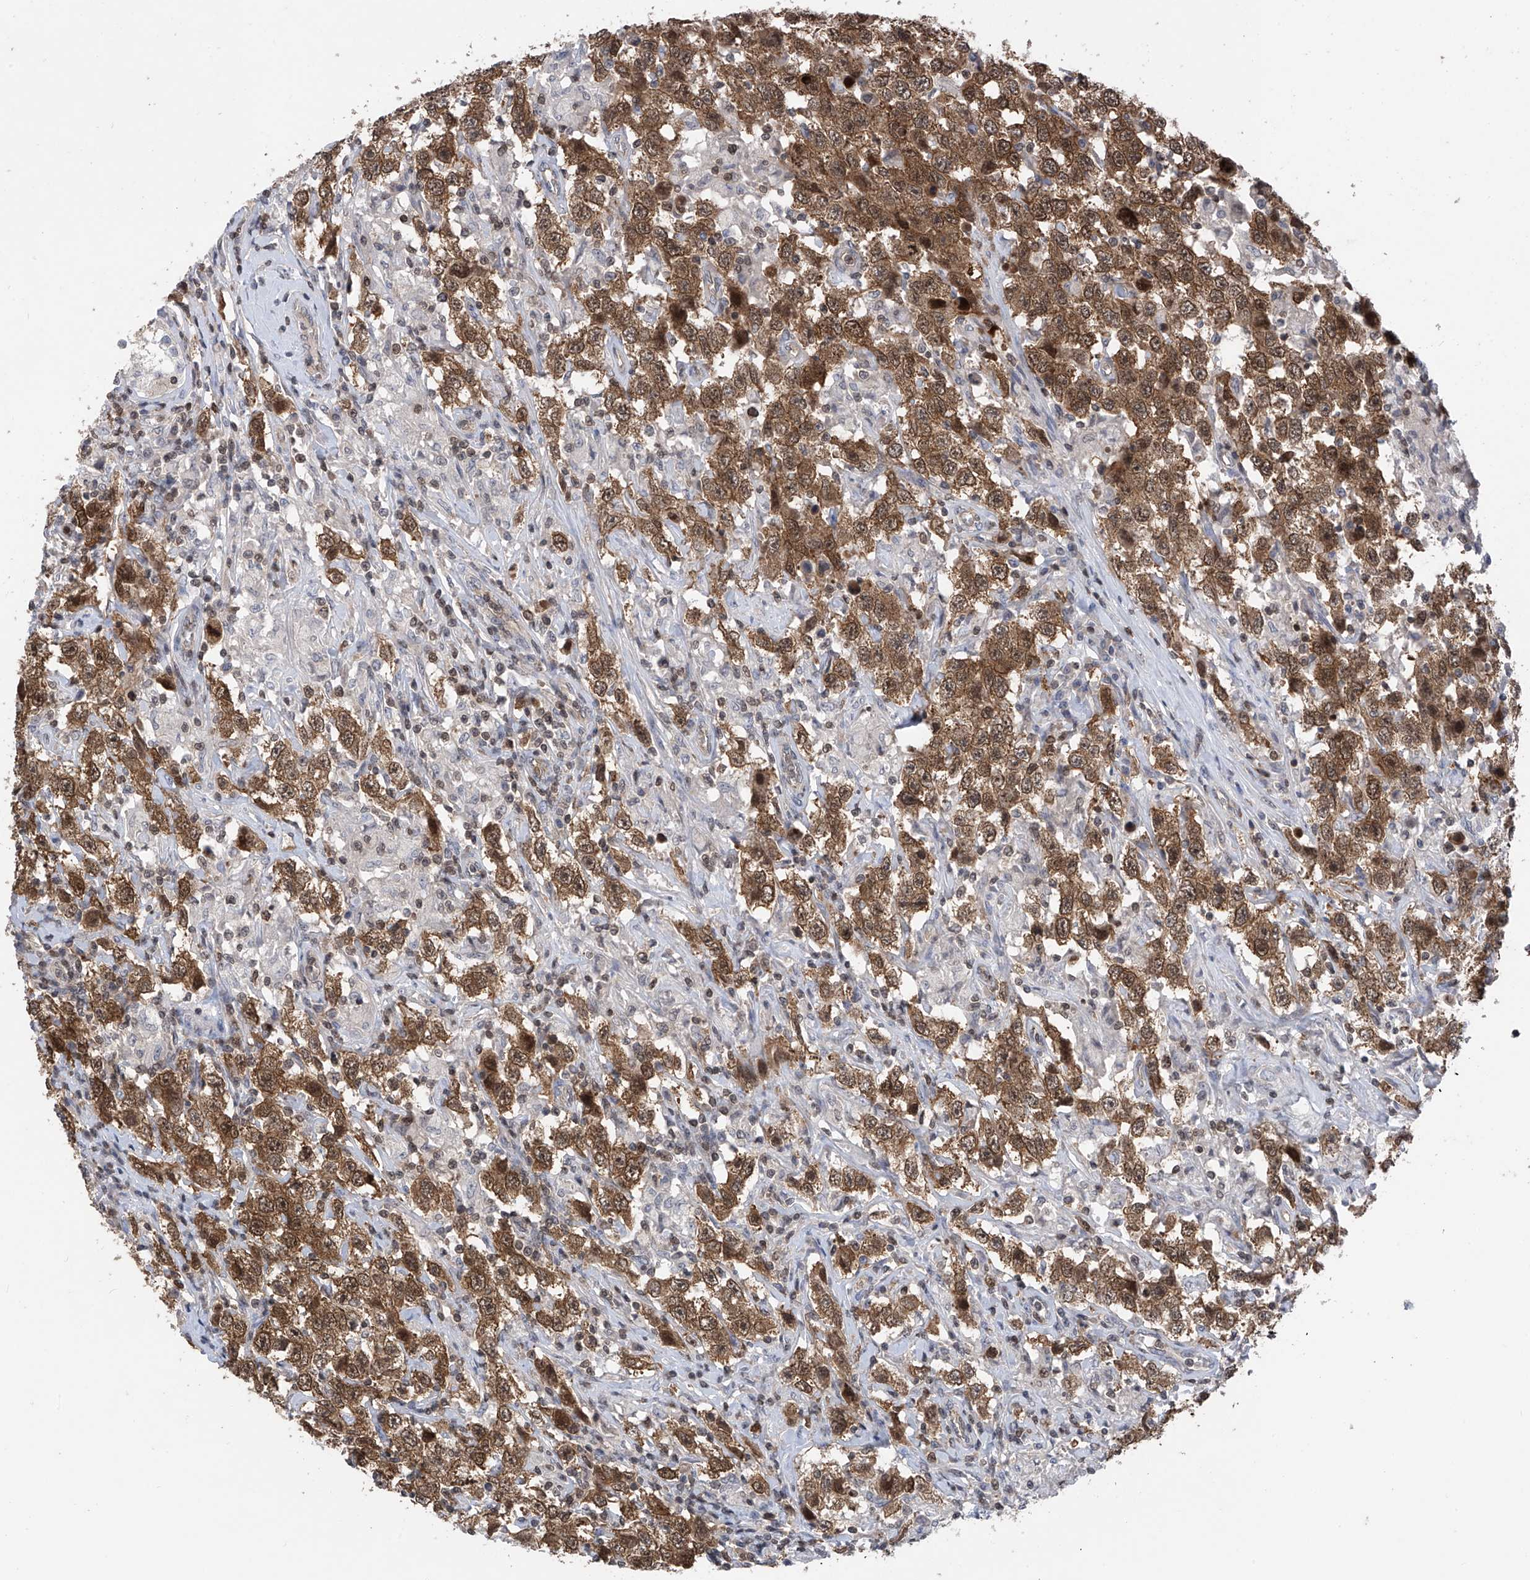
{"staining": {"intensity": "moderate", "quantity": ">75%", "location": "cytoplasmic/membranous,nuclear"}, "tissue": "testis cancer", "cell_type": "Tumor cells", "image_type": "cancer", "snomed": [{"axis": "morphology", "description": "Seminoma, NOS"}, {"axis": "topography", "description": "Testis"}], "caption": "Human testis seminoma stained with a brown dye demonstrates moderate cytoplasmic/membranous and nuclear positive expression in approximately >75% of tumor cells.", "gene": "DNAJC9", "patient": {"sex": "male", "age": 41}}